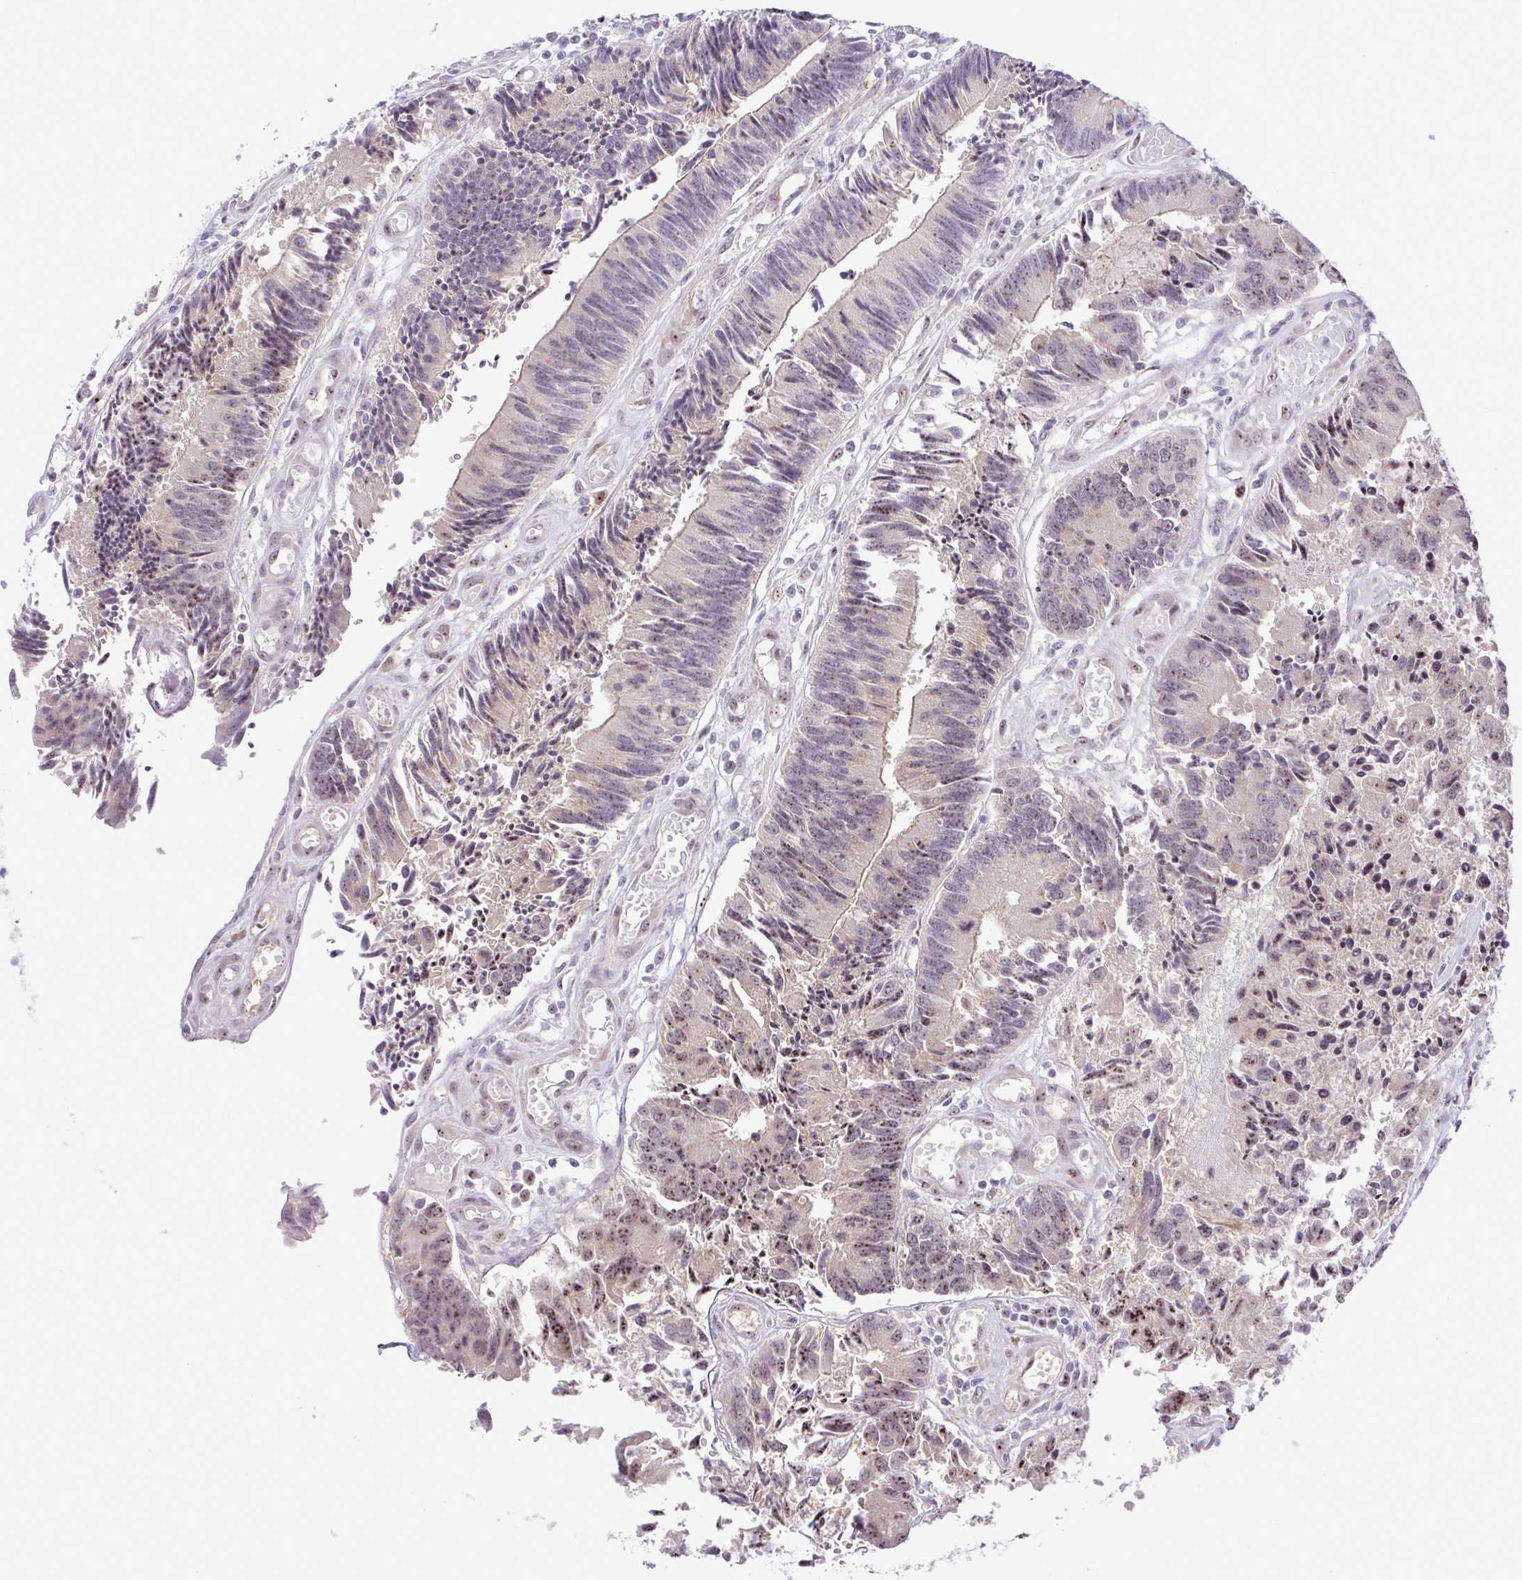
{"staining": {"intensity": "weak", "quantity": "25%-75%", "location": "nuclear"}, "tissue": "colorectal cancer", "cell_type": "Tumor cells", "image_type": "cancer", "snomed": [{"axis": "morphology", "description": "Adenocarcinoma, NOS"}, {"axis": "topography", "description": "Colon"}], "caption": "Protein expression analysis of human colorectal cancer reveals weak nuclear staining in about 25%-75% of tumor cells.", "gene": "RSL24D1", "patient": {"sex": "female", "age": 67}}